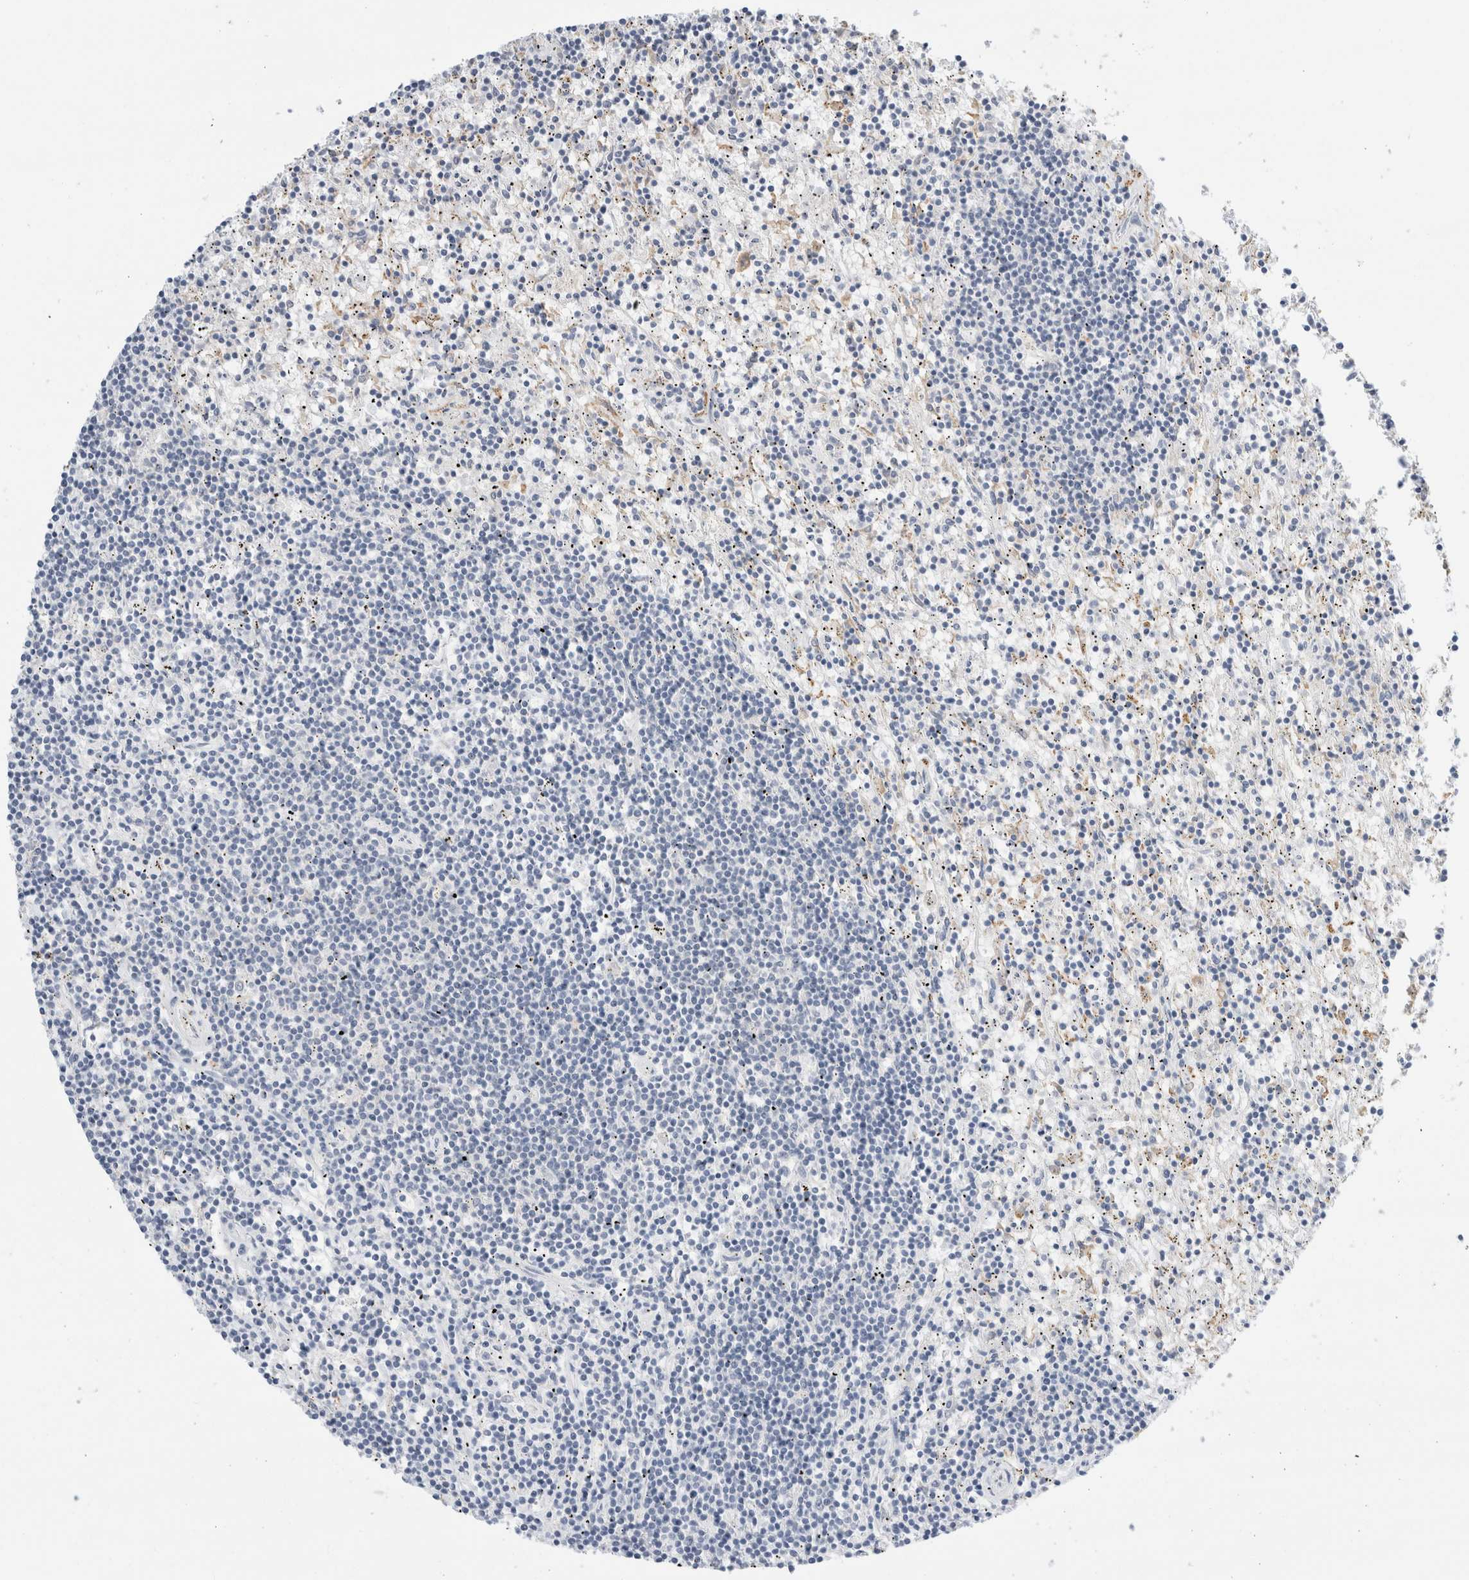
{"staining": {"intensity": "negative", "quantity": "none", "location": "none"}, "tissue": "lymphoma", "cell_type": "Tumor cells", "image_type": "cancer", "snomed": [{"axis": "morphology", "description": "Malignant lymphoma, non-Hodgkin's type, Low grade"}, {"axis": "topography", "description": "Spleen"}], "caption": "This is an immunohistochemistry photomicrograph of human low-grade malignant lymphoma, non-Hodgkin's type. There is no expression in tumor cells.", "gene": "ADAM30", "patient": {"sex": "male", "age": 76}}